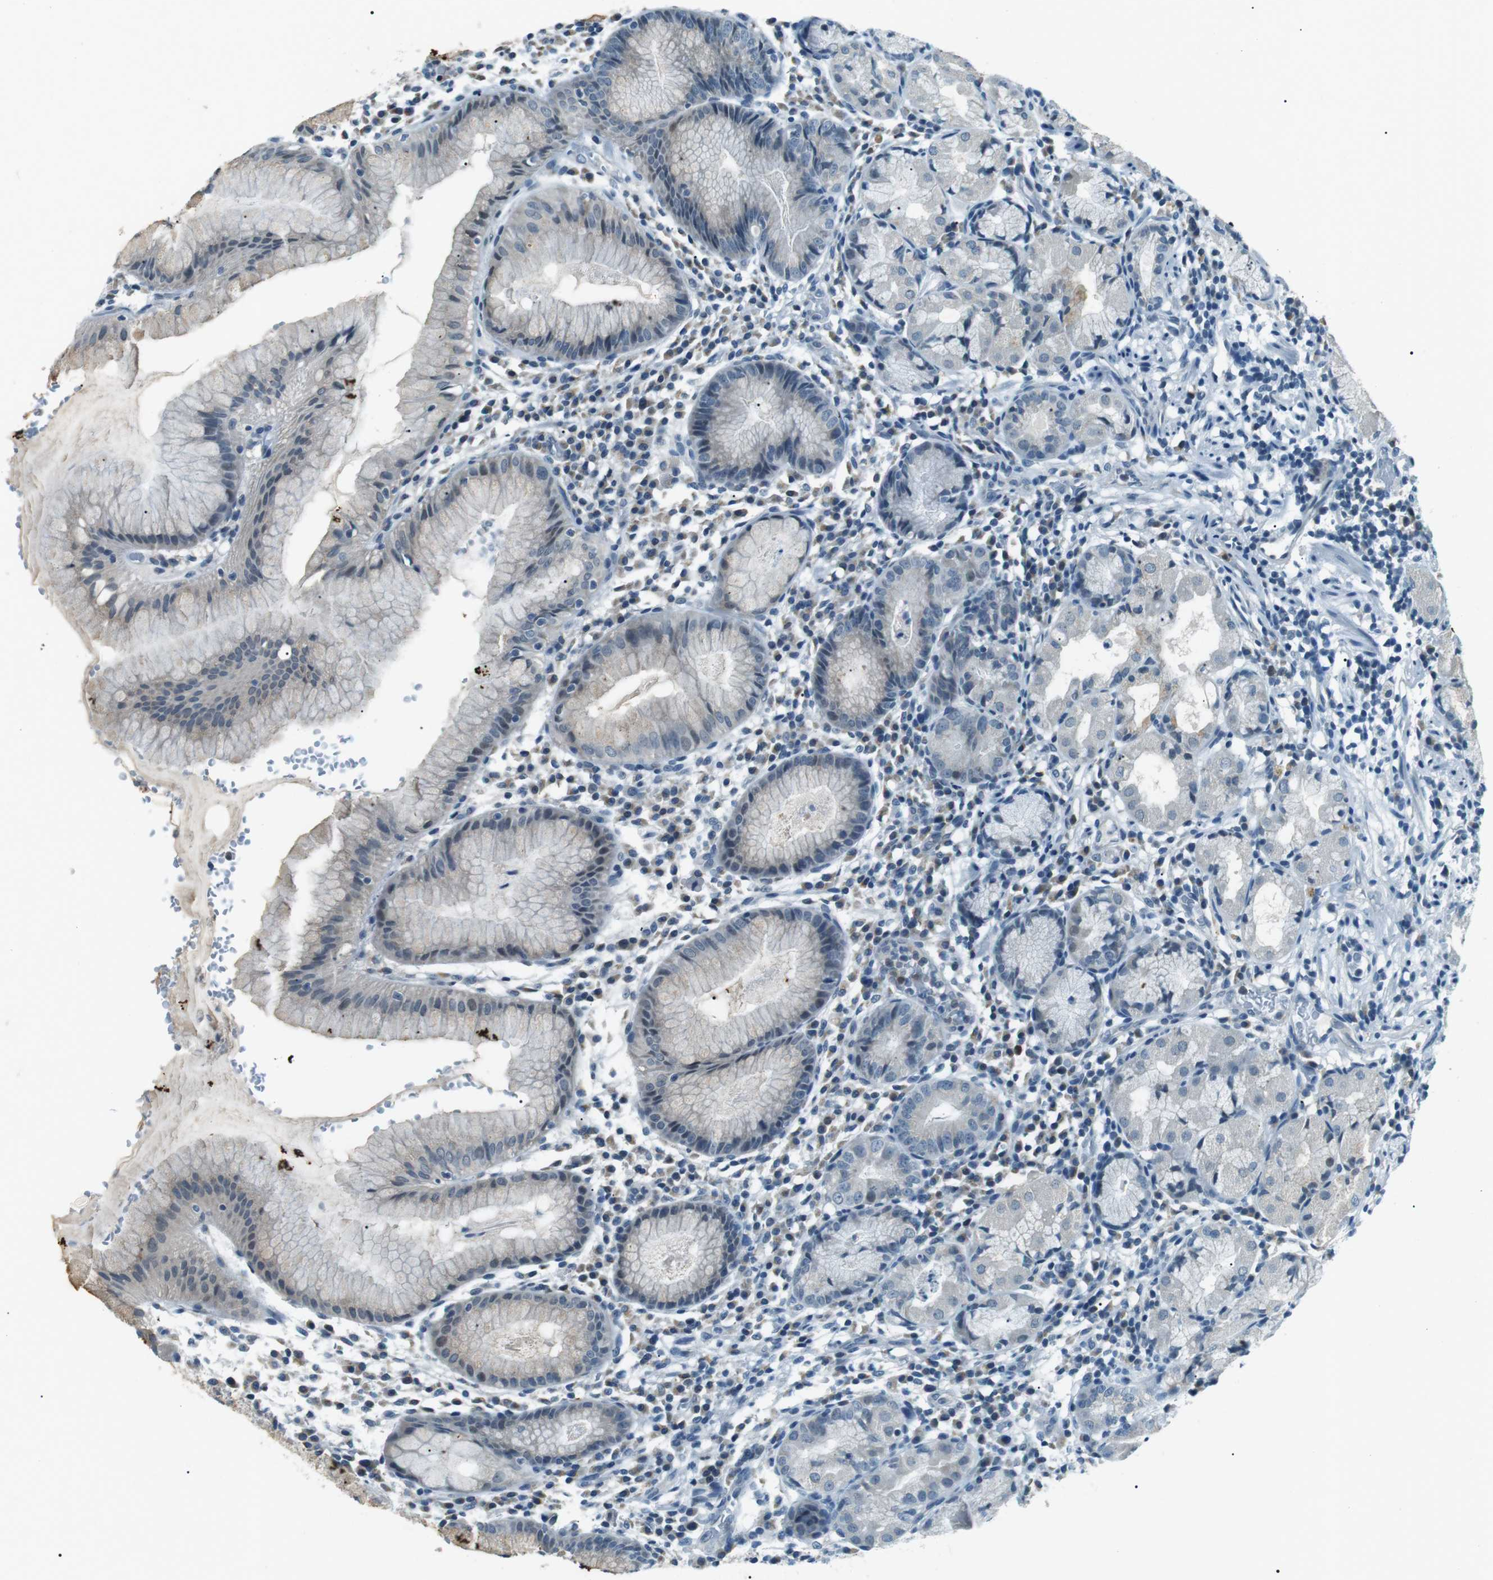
{"staining": {"intensity": "moderate", "quantity": "<25%", "location": "cytoplasmic/membranous"}, "tissue": "stomach", "cell_type": "Glandular cells", "image_type": "normal", "snomed": [{"axis": "morphology", "description": "Normal tissue, NOS"}, {"axis": "topography", "description": "Stomach"}, {"axis": "topography", "description": "Stomach, lower"}], "caption": "Stomach stained with IHC exhibits moderate cytoplasmic/membranous expression in approximately <25% of glandular cells.", "gene": "ENSG00000289724", "patient": {"sex": "female", "age": 75}}